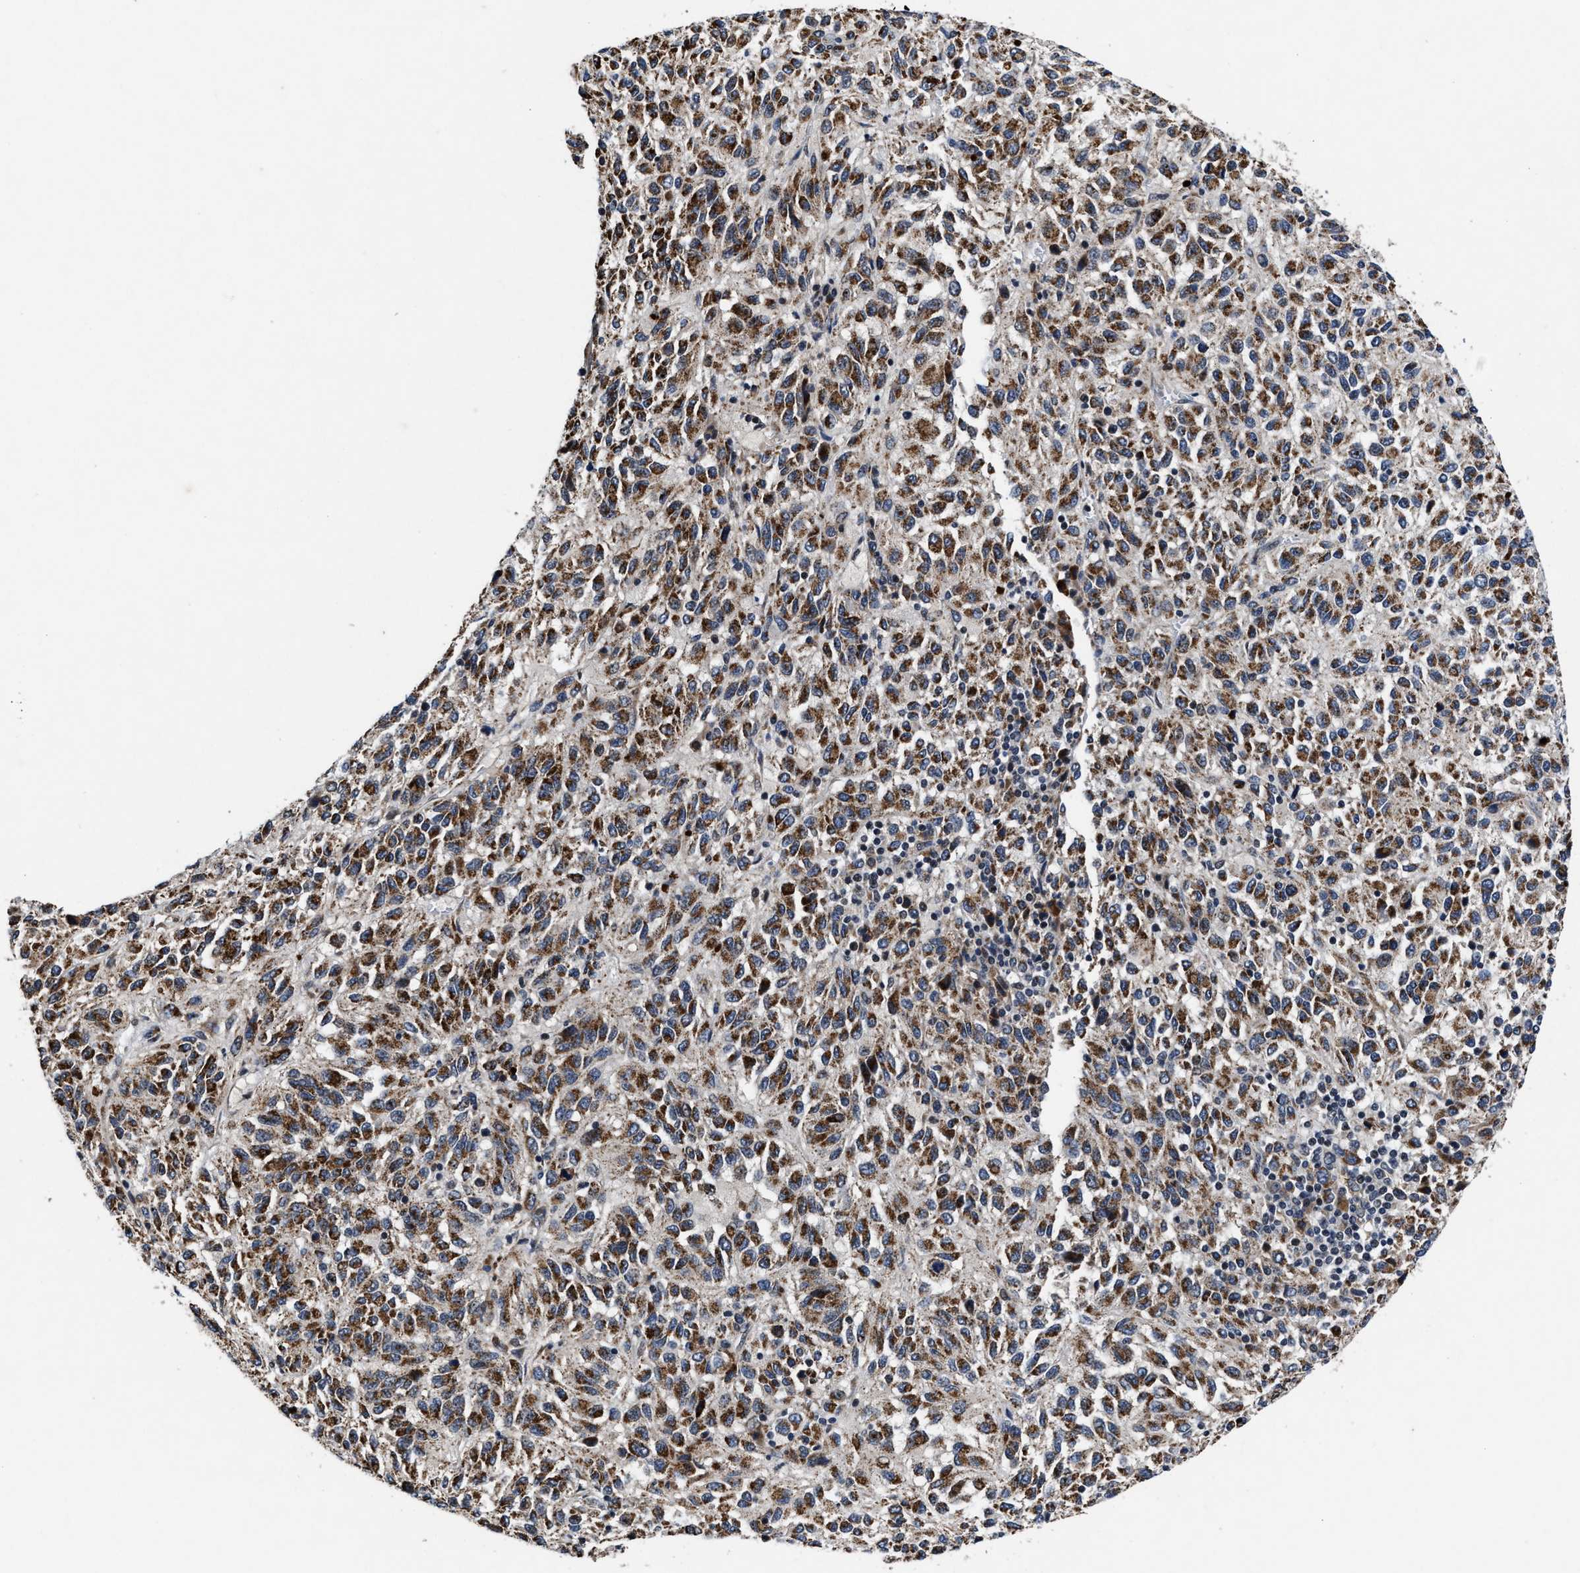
{"staining": {"intensity": "moderate", "quantity": ">75%", "location": "cytoplasmic/membranous"}, "tissue": "melanoma", "cell_type": "Tumor cells", "image_type": "cancer", "snomed": [{"axis": "morphology", "description": "Malignant melanoma, Metastatic site"}, {"axis": "topography", "description": "Lung"}], "caption": "About >75% of tumor cells in human melanoma reveal moderate cytoplasmic/membranous protein expression as visualized by brown immunohistochemical staining.", "gene": "TMEM53", "patient": {"sex": "male", "age": 64}}